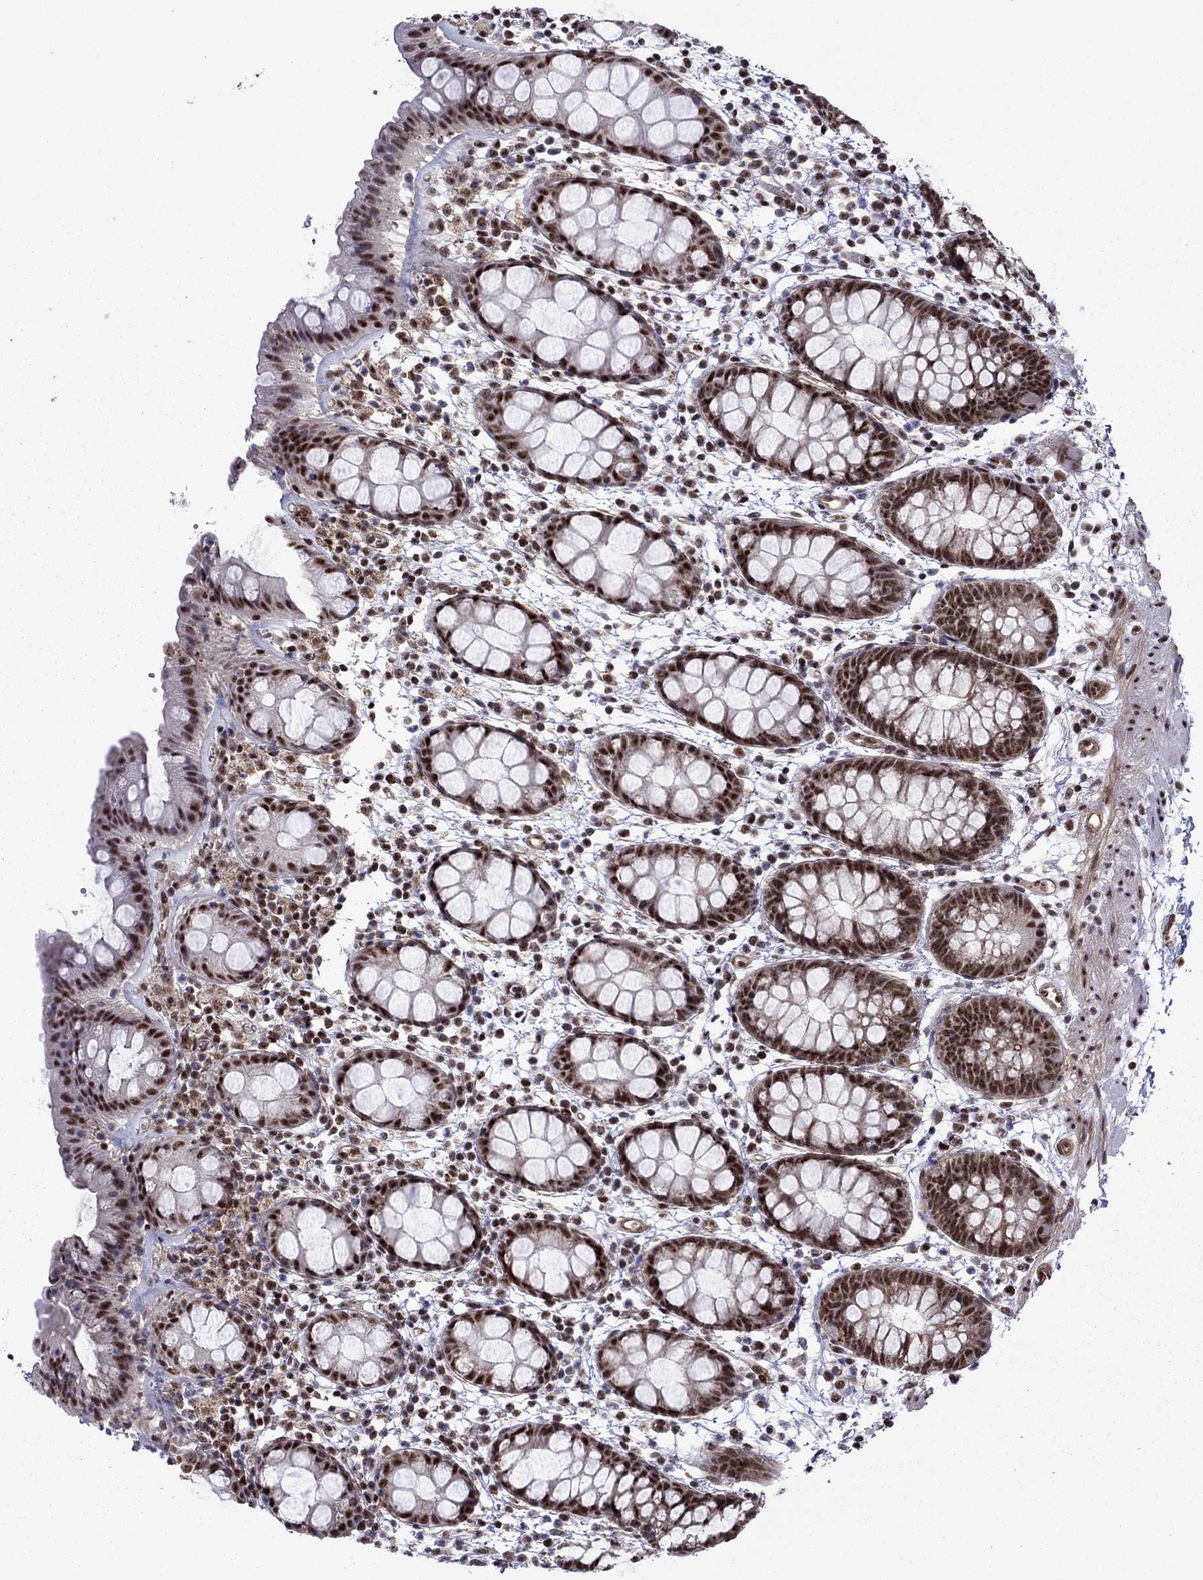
{"staining": {"intensity": "moderate", "quantity": ">75%", "location": "nuclear"}, "tissue": "rectum", "cell_type": "Glandular cells", "image_type": "normal", "snomed": [{"axis": "morphology", "description": "Normal tissue, NOS"}, {"axis": "topography", "description": "Rectum"}], "caption": "Immunohistochemical staining of normal human rectum exhibits moderate nuclear protein staining in approximately >75% of glandular cells. (DAB IHC with brightfield microscopy, high magnification).", "gene": "SURF2", "patient": {"sex": "male", "age": 57}}